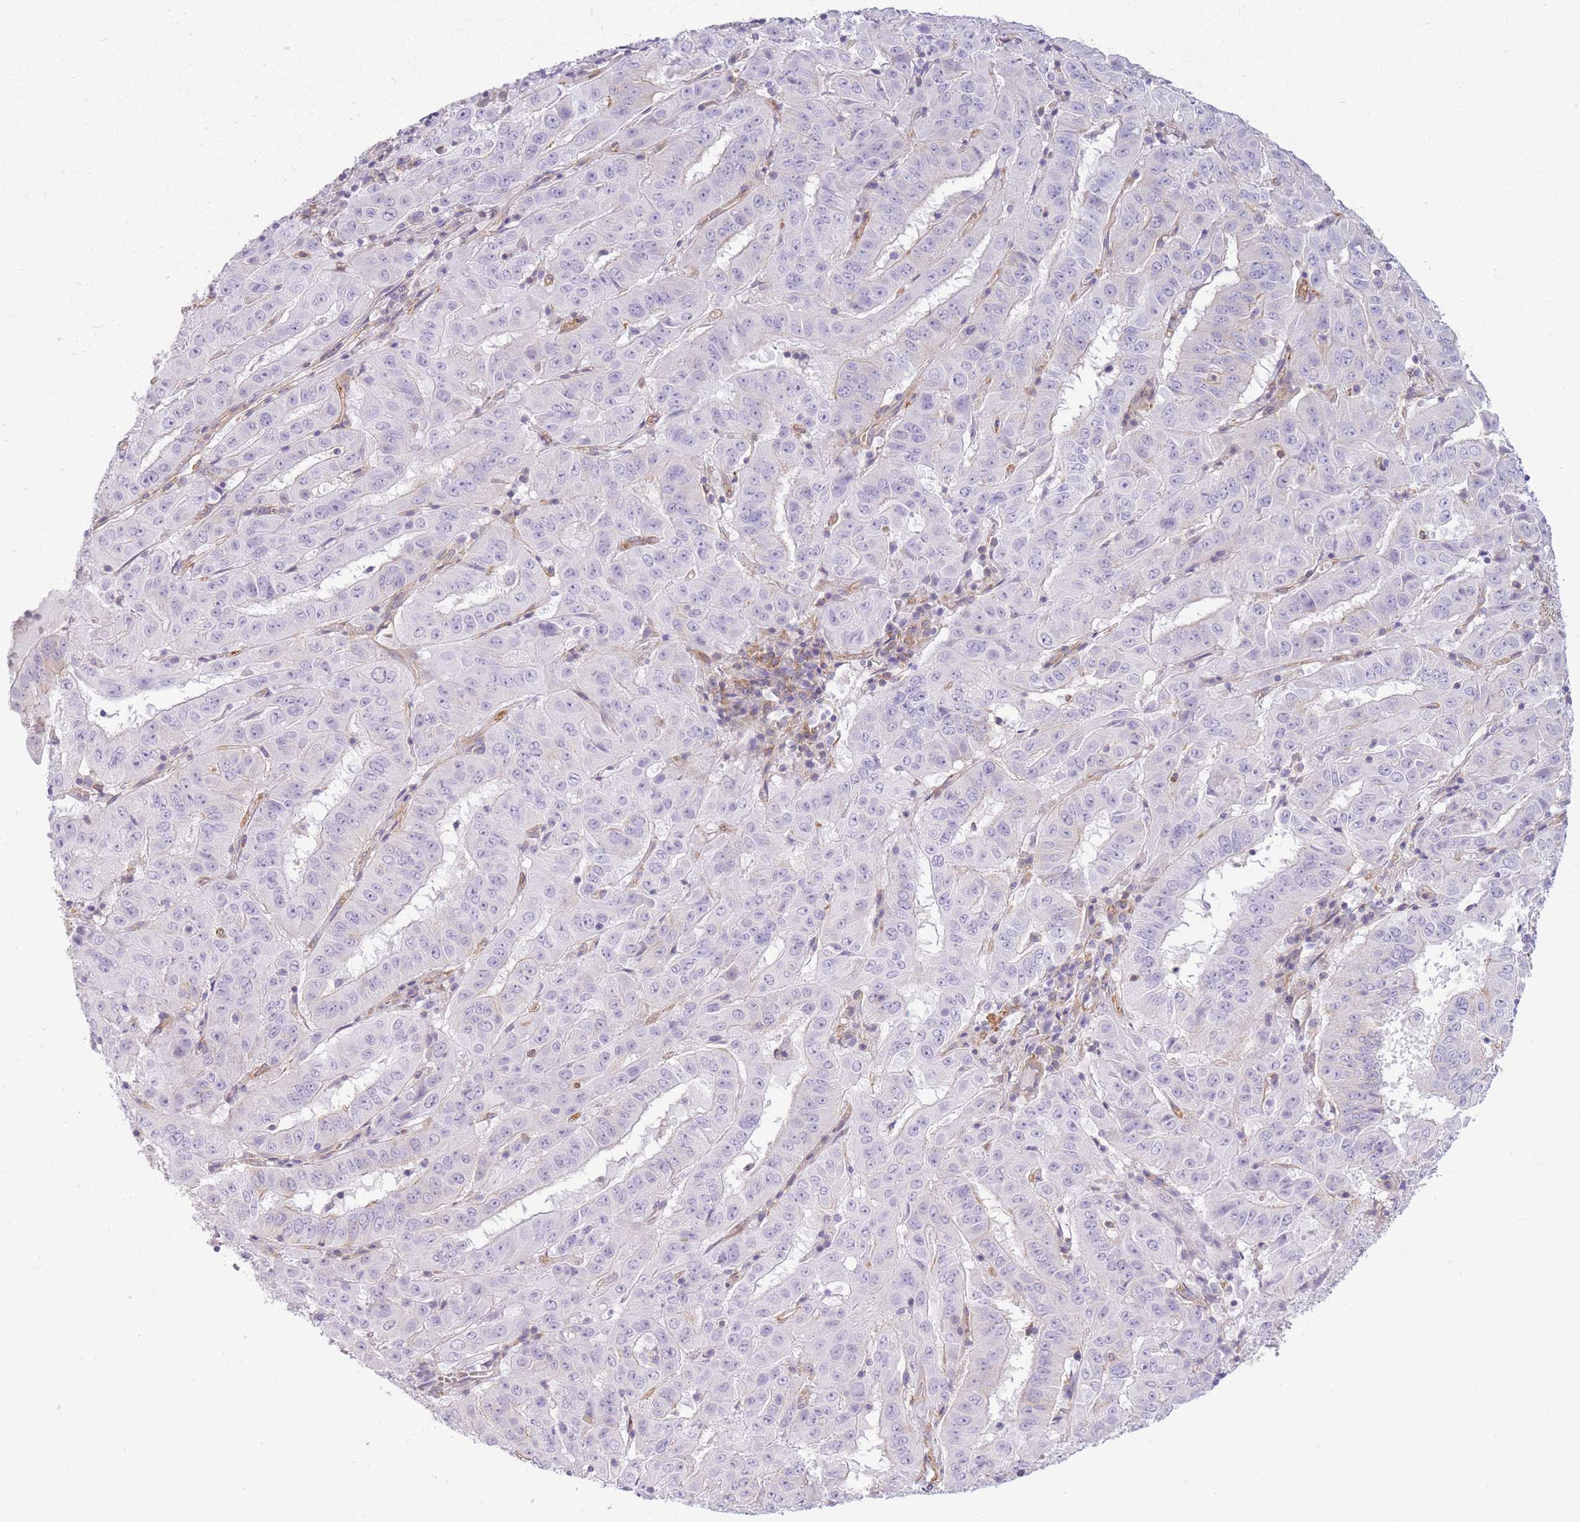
{"staining": {"intensity": "negative", "quantity": "none", "location": "none"}, "tissue": "pancreatic cancer", "cell_type": "Tumor cells", "image_type": "cancer", "snomed": [{"axis": "morphology", "description": "Adenocarcinoma, NOS"}, {"axis": "topography", "description": "Pancreas"}], "caption": "Pancreatic adenocarcinoma was stained to show a protein in brown. There is no significant positivity in tumor cells.", "gene": "ADD1", "patient": {"sex": "male", "age": 63}}